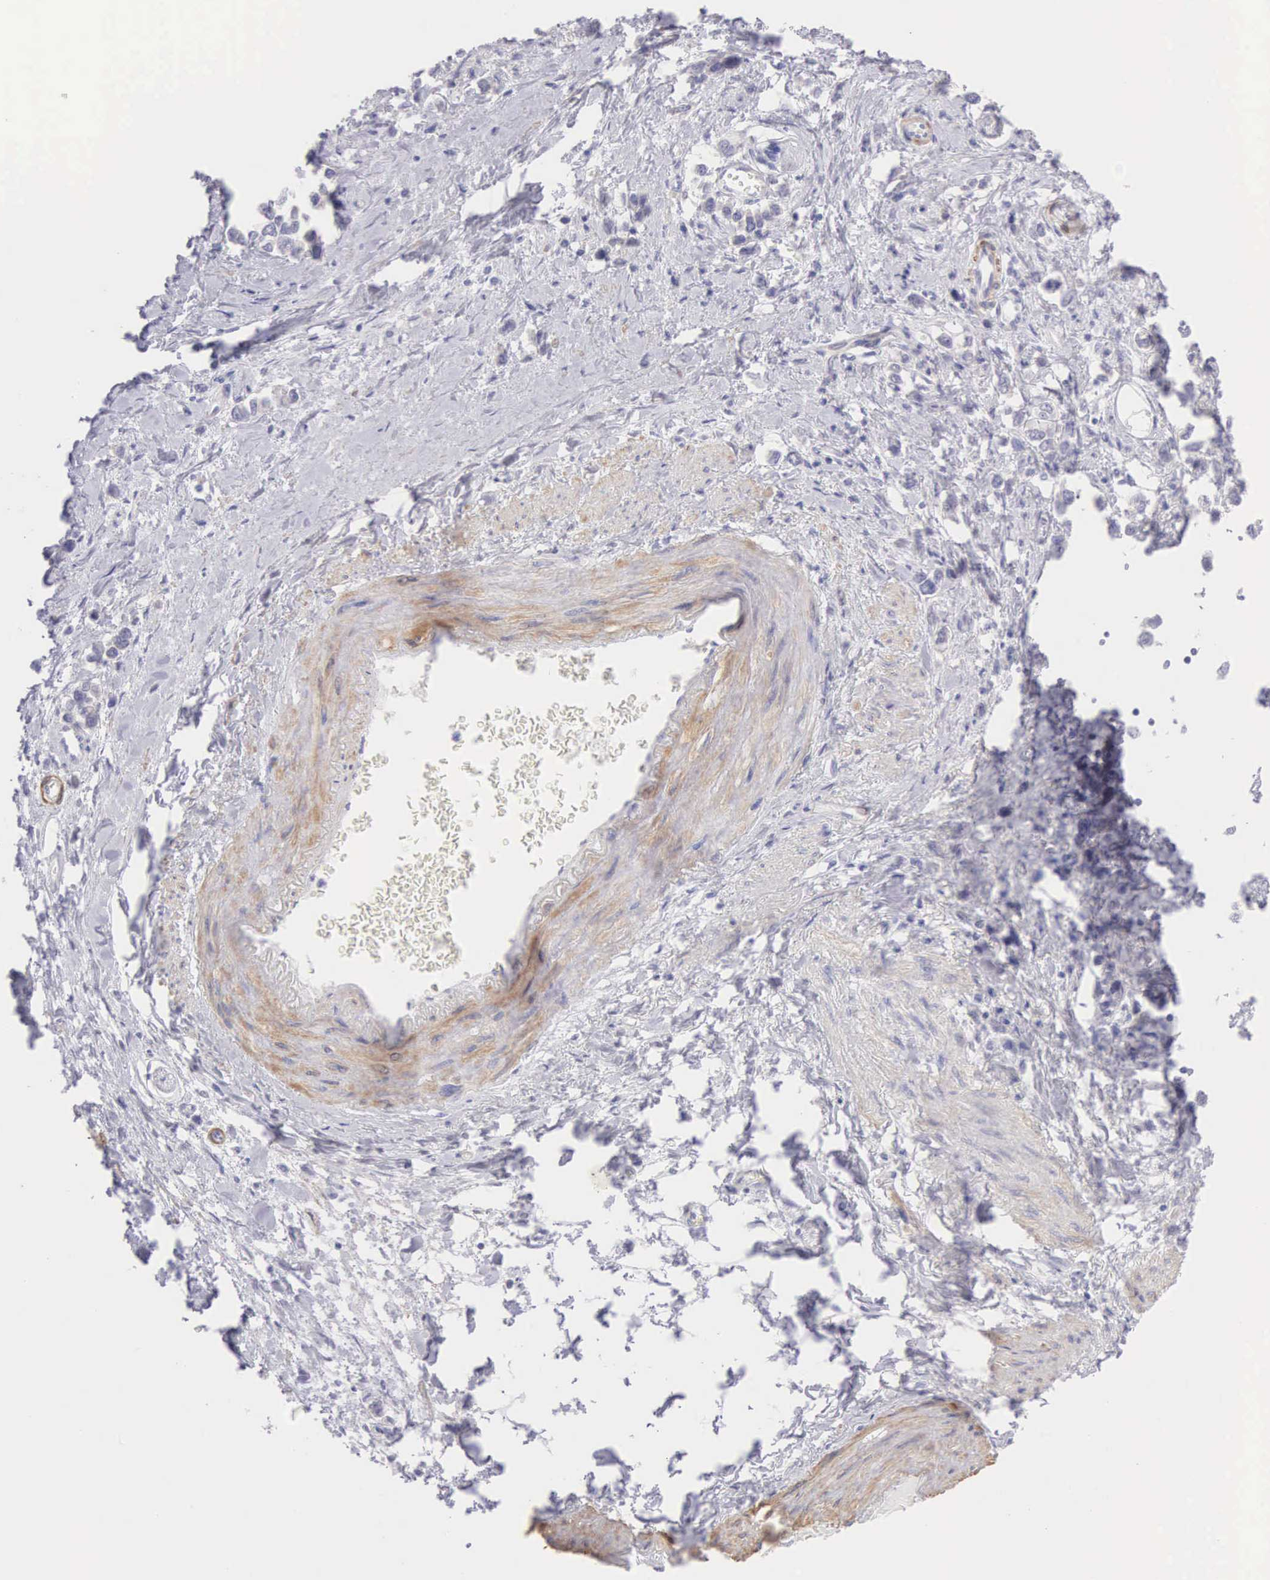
{"staining": {"intensity": "weak", "quantity": "<25%", "location": "cytoplasmic/membranous"}, "tissue": "stomach cancer", "cell_type": "Tumor cells", "image_type": "cancer", "snomed": [{"axis": "morphology", "description": "Adenocarcinoma, NOS"}, {"axis": "topography", "description": "Stomach, upper"}], "caption": "Immunohistochemistry (IHC) image of neoplastic tissue: stomach cancer stained with DAB exhibits no significant protein staining in tumor cells. (Stains: DAB (3,3'-diaminobenzidine) IHC with hematoxylin counter stain, Microscopy: brightfield microscopy at high magnification).", "gene": "ARFGAP3", "patient": {"sex": "male", "age": 76}}